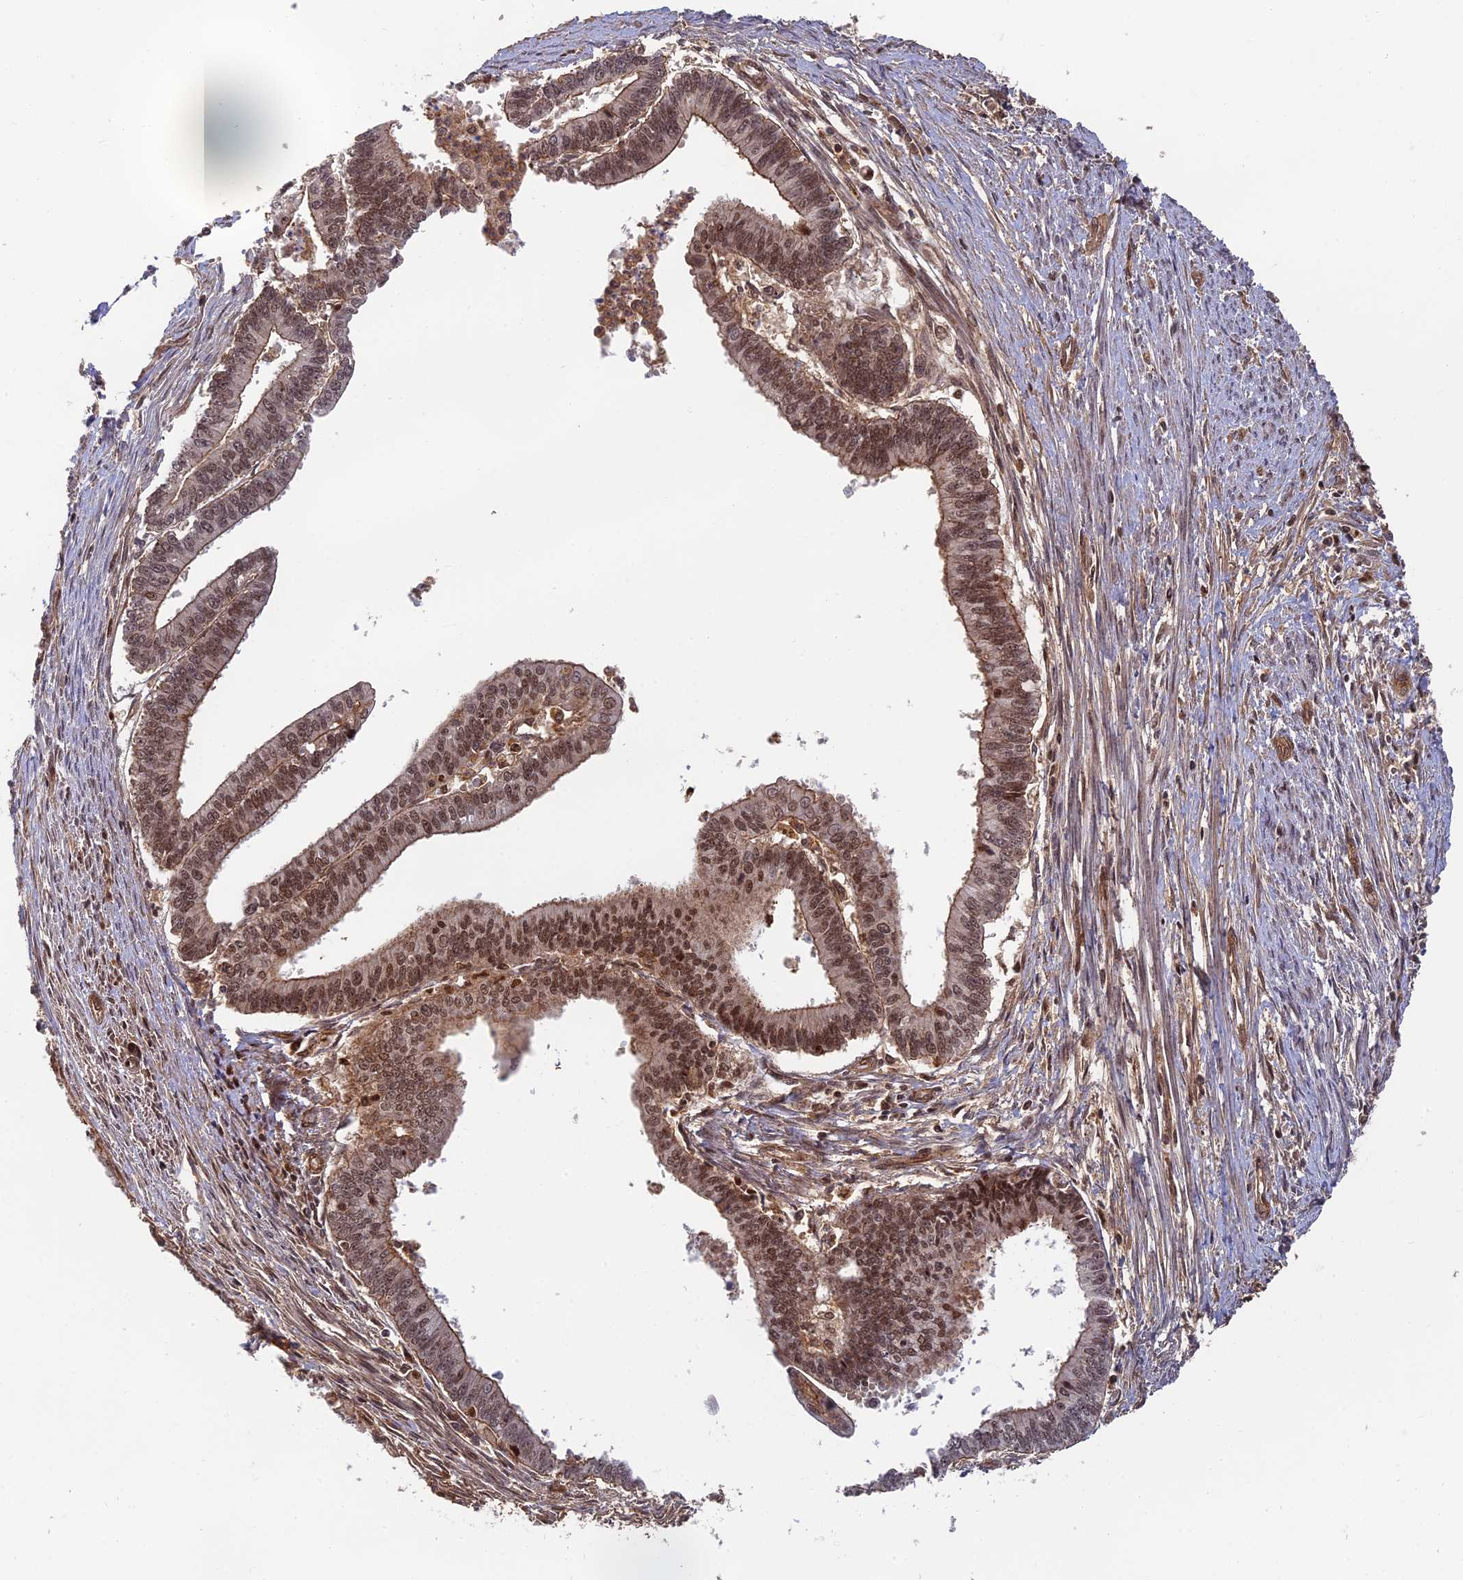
{"staining": {"intensity": "moderate", "quantity": "25%-75%", "location": "cytoplasmic/membranous,nuclear"}, "tissue": "endometrial cancer", "cell_type": "Tumor cells", "image_type": "cancer", "snomed": [{"axis": "morphology", "description": "Adenocarcinoma, NOS"}, {"axis": "topography", "description": "Endometrium"}], "caption": "Endometrial cancer (adenocarcinoma) stained for a protein shows moderate cytoplasmic/membranous and nuclear positivity in tumor cells.", "gene": "OSBPL1A", "patient": {"sex": "female", "age": 73}}